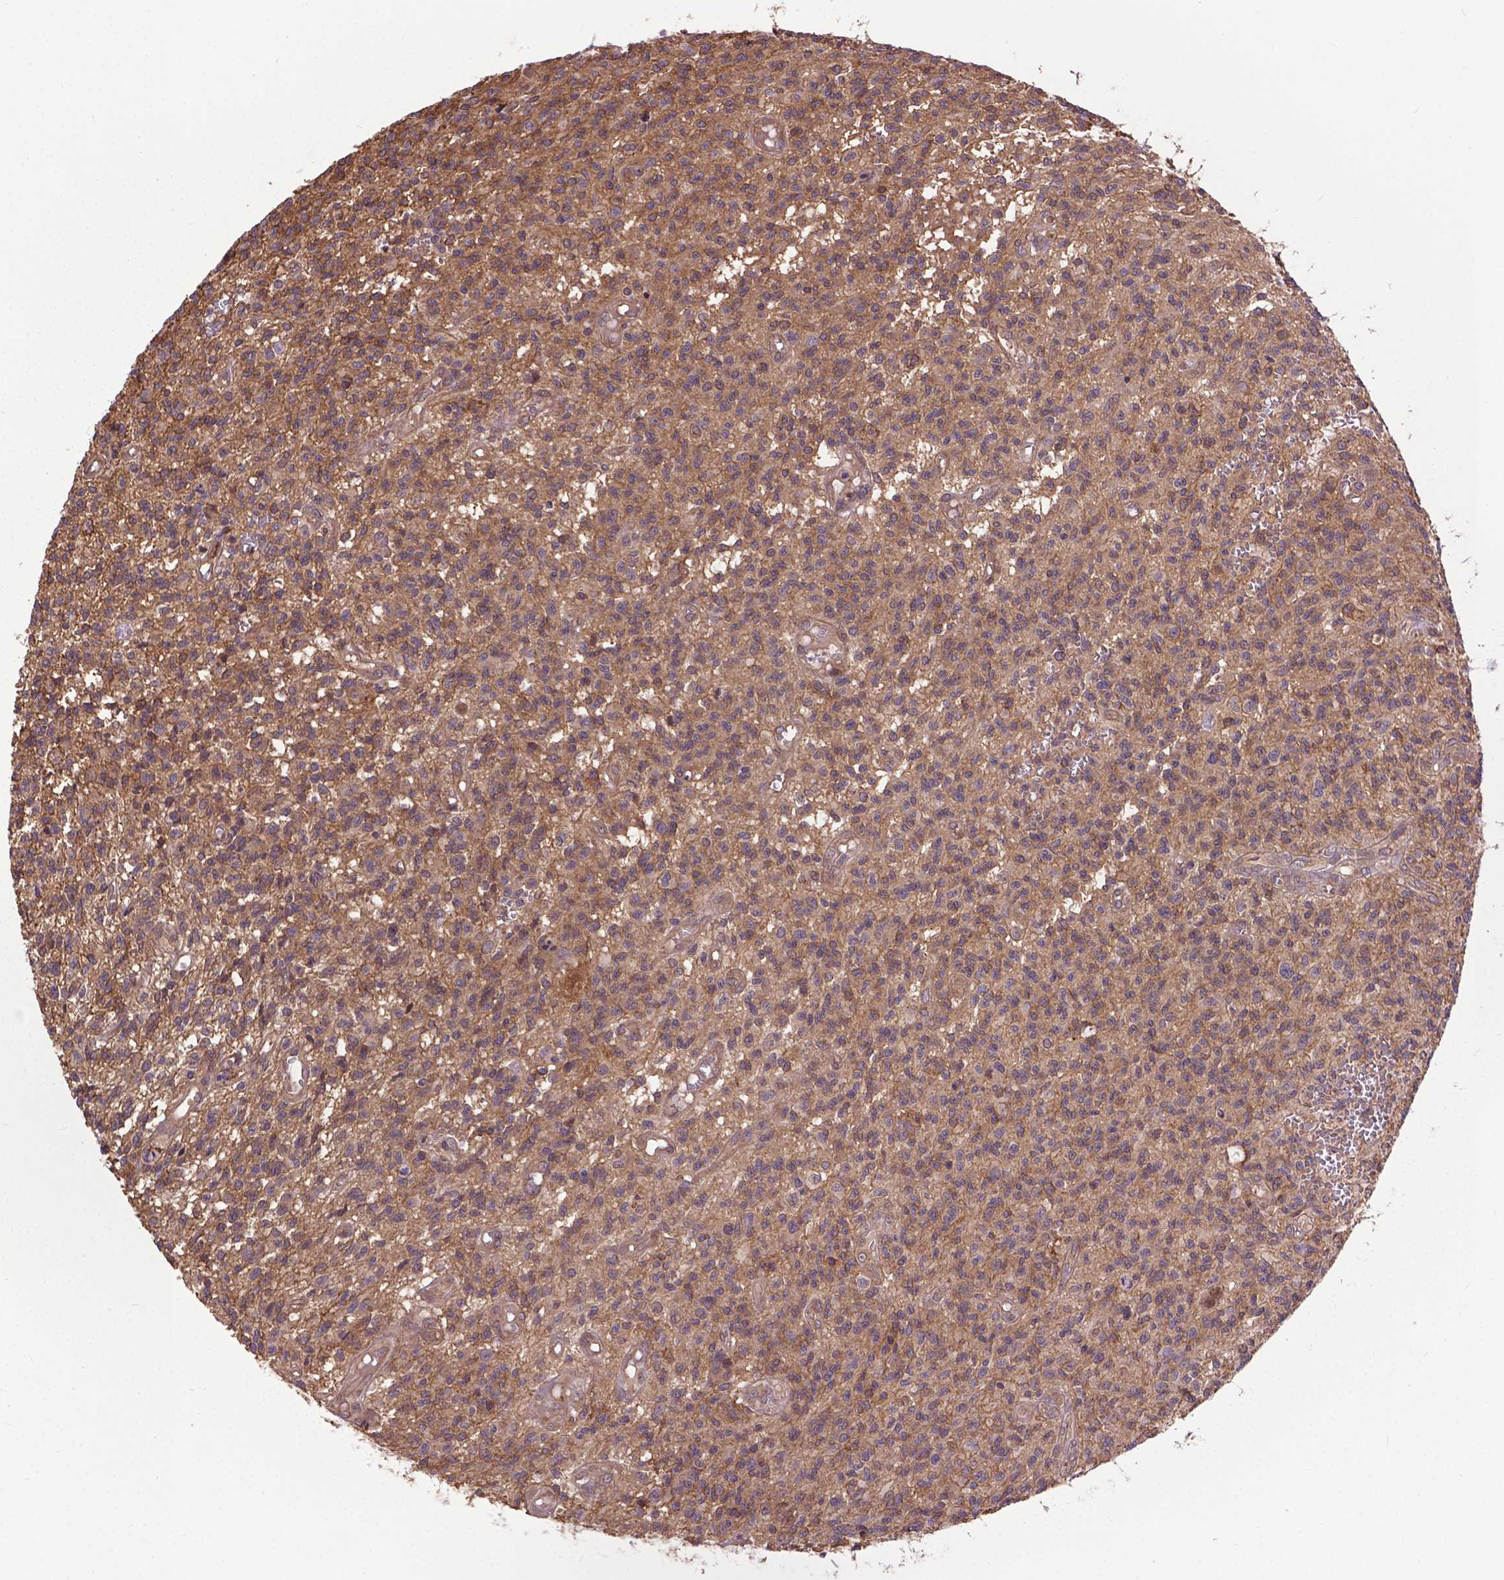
{"staining": {"intensity": "moderate", "quantity": ">75%", "location": "cytoplasmic/membranous"}, "tissue": "glioma", "cell_type": "Tumor cells", "image_type": "cancer", "snomed": [{"axis": "morphology", "description": "Glioma, malignant, Low grade"}, {"axis": "topography", "description": "Brain"}], "caption": "Low-grade glioma (malignant) stained for a protein demonstrates moderate cytoplasmic/membranous positivity in tumor cells.", "gene": "ZNF616", "patient": {"sex": "male", "age": 64}}